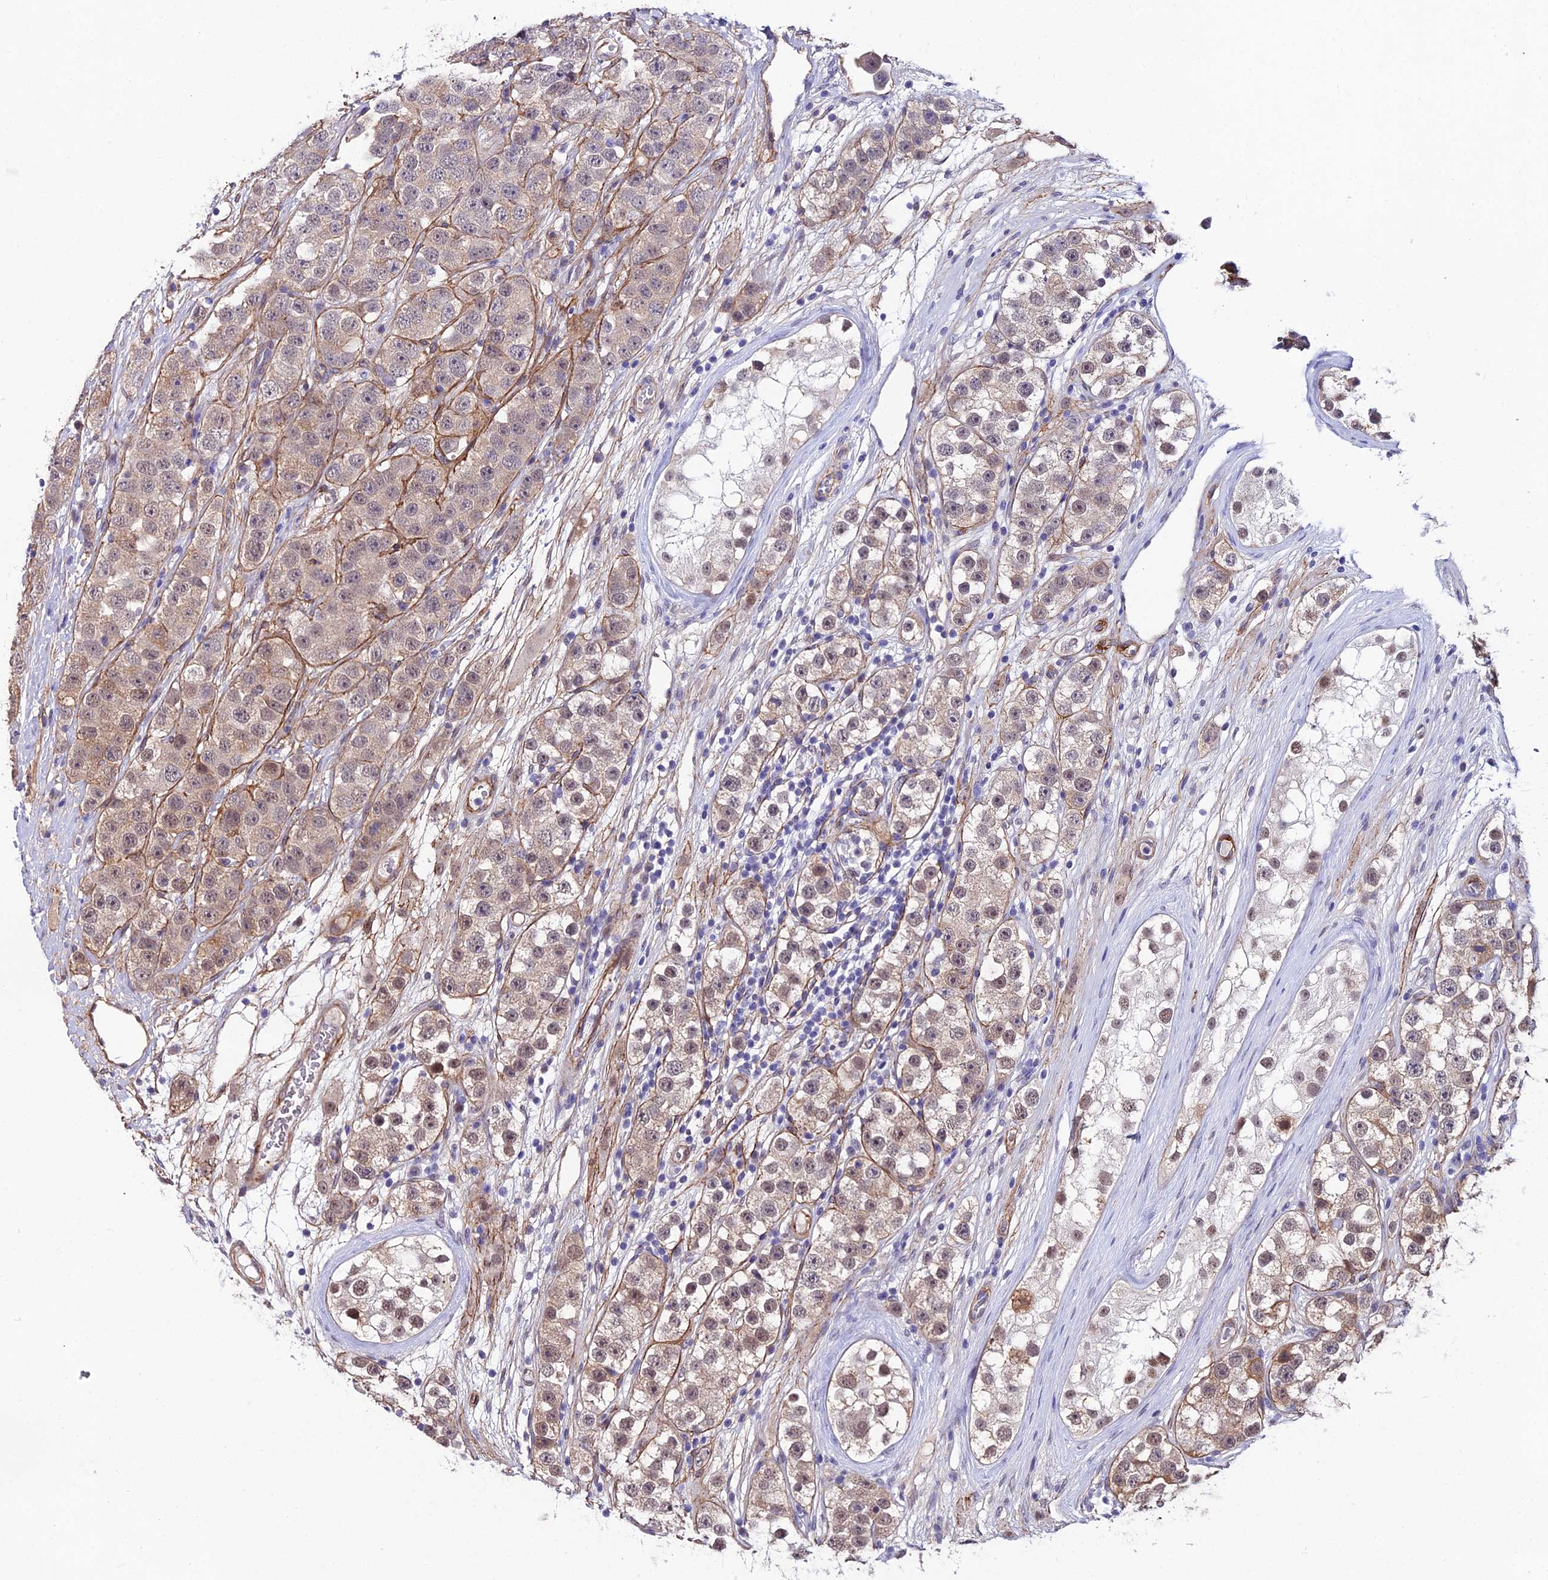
{"staining": {"intensity": "weak", "quantity": ">75%", "location": "cytoplasmic/membranous,nuclear"}, "tissue": "testis cancer", "cell_type": "Tumor cells", "image_type": "cancer", "snomed": [{"axis": "morphology", "description": "Seminoma, NOS"}, {"axis": "topography", "description": "Testis"}], "caption": "Immunohistochemical staining of seminoma (testis) reveals low levels of weak cytoplasmic/membranous and nuclear staining in about >75% of tumor cells.", "gene": "SYT15", "patient": {"sex": "male", "age": 28}}